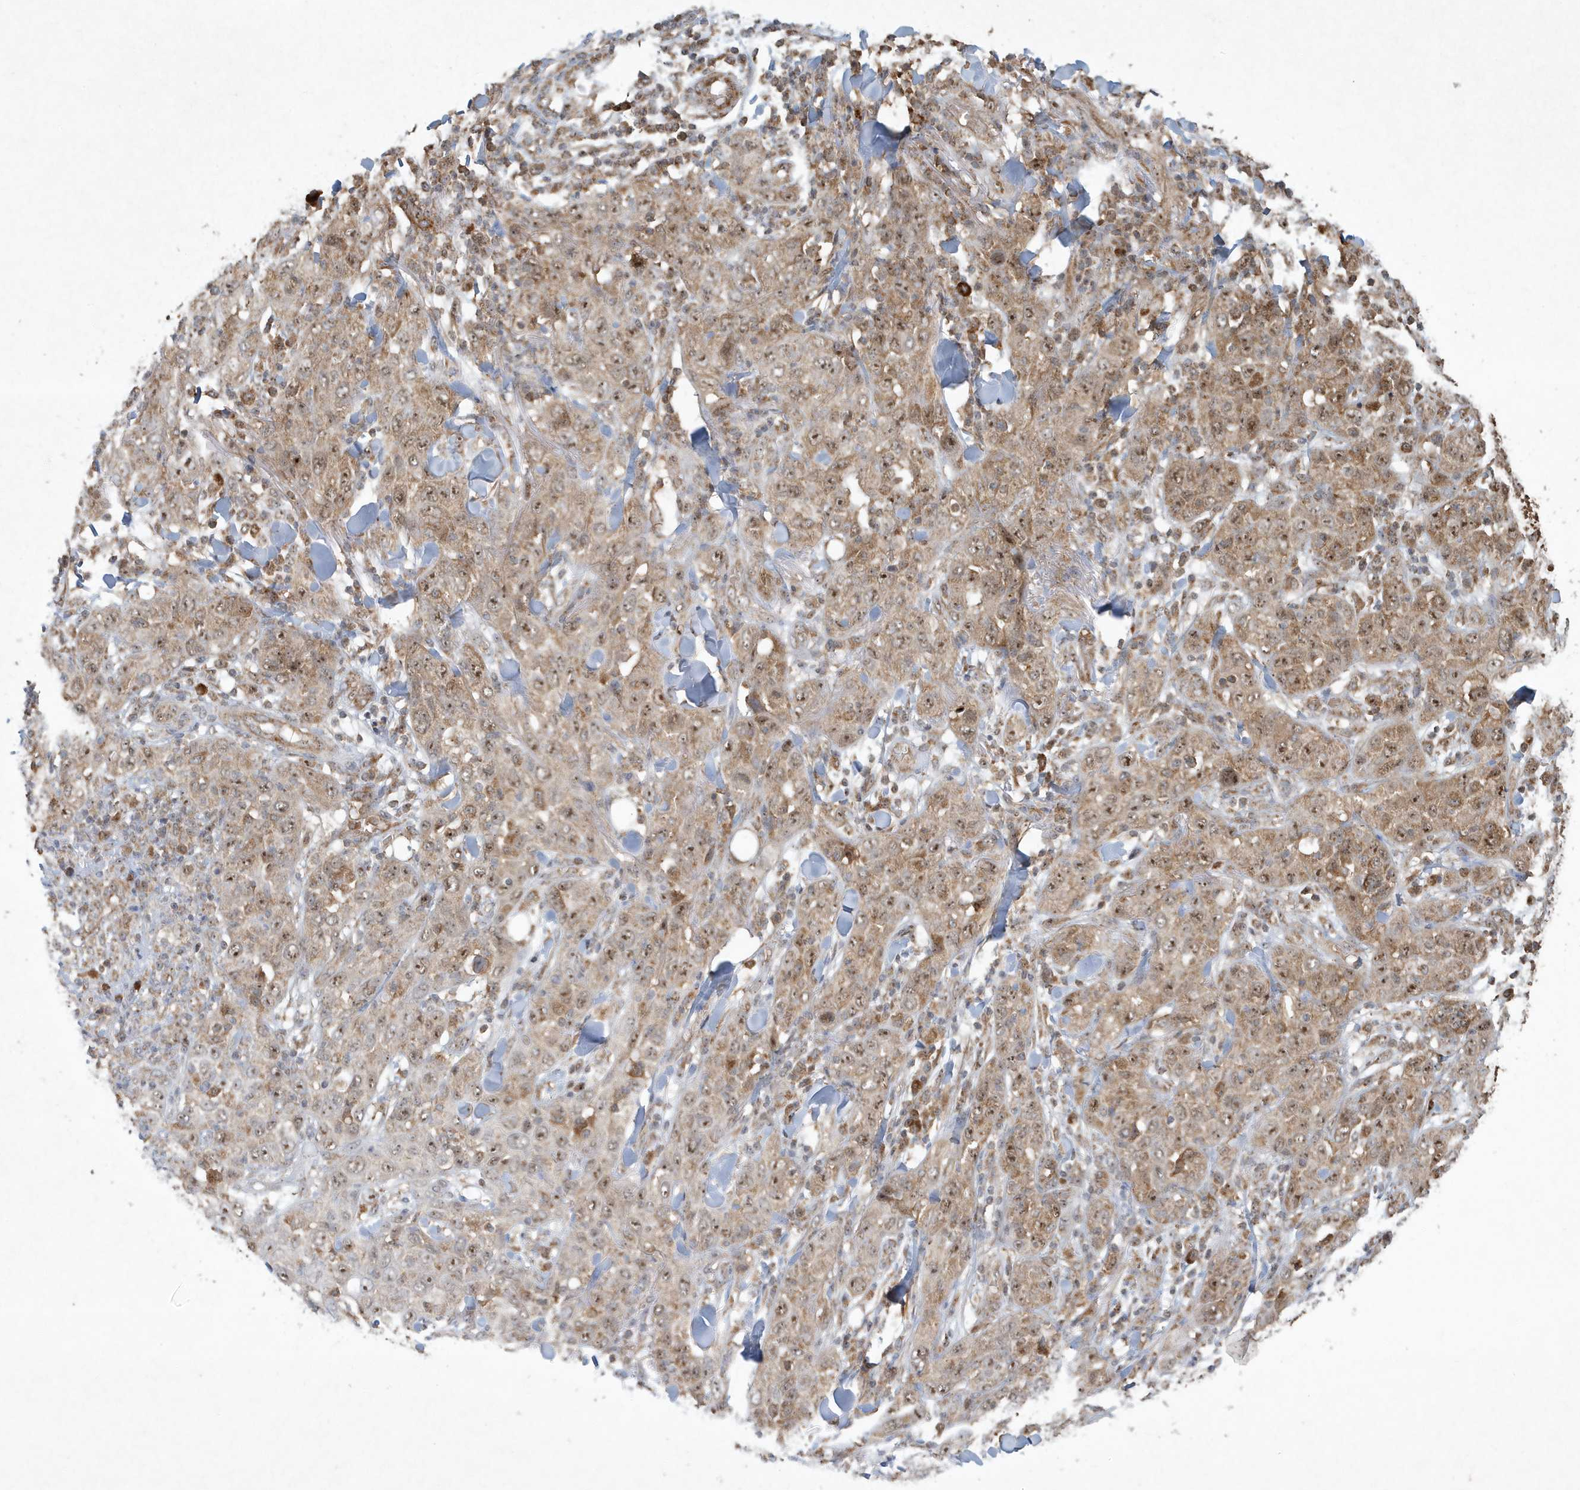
{"staining": {"intensity": "moderate", "quantity": ">75%", "location": "cytoplasmic/membranous,nuclear"}, "tissue": "skin cancer", "cell_type": "Tumor cells", "image_type": "cancer", "snomed": [{"axis": "morphology", "description": "Squamous cell carcinoma, NOS"}, {"axis": "topography", "description": "Skin"}], "caption": "Immunohistochemical staining of human squamous cell carcinoma (skin) displays moderate cytoplasmic/membranous and nuclear protein staining in approximately >75% of tumor cells. (DAB (3,3'-diaminobenzidine) = brown stain, brightfield microscopy at high magnification).", "gene": "ABCB9", "patient": {"sex": "female", "age": 88}}